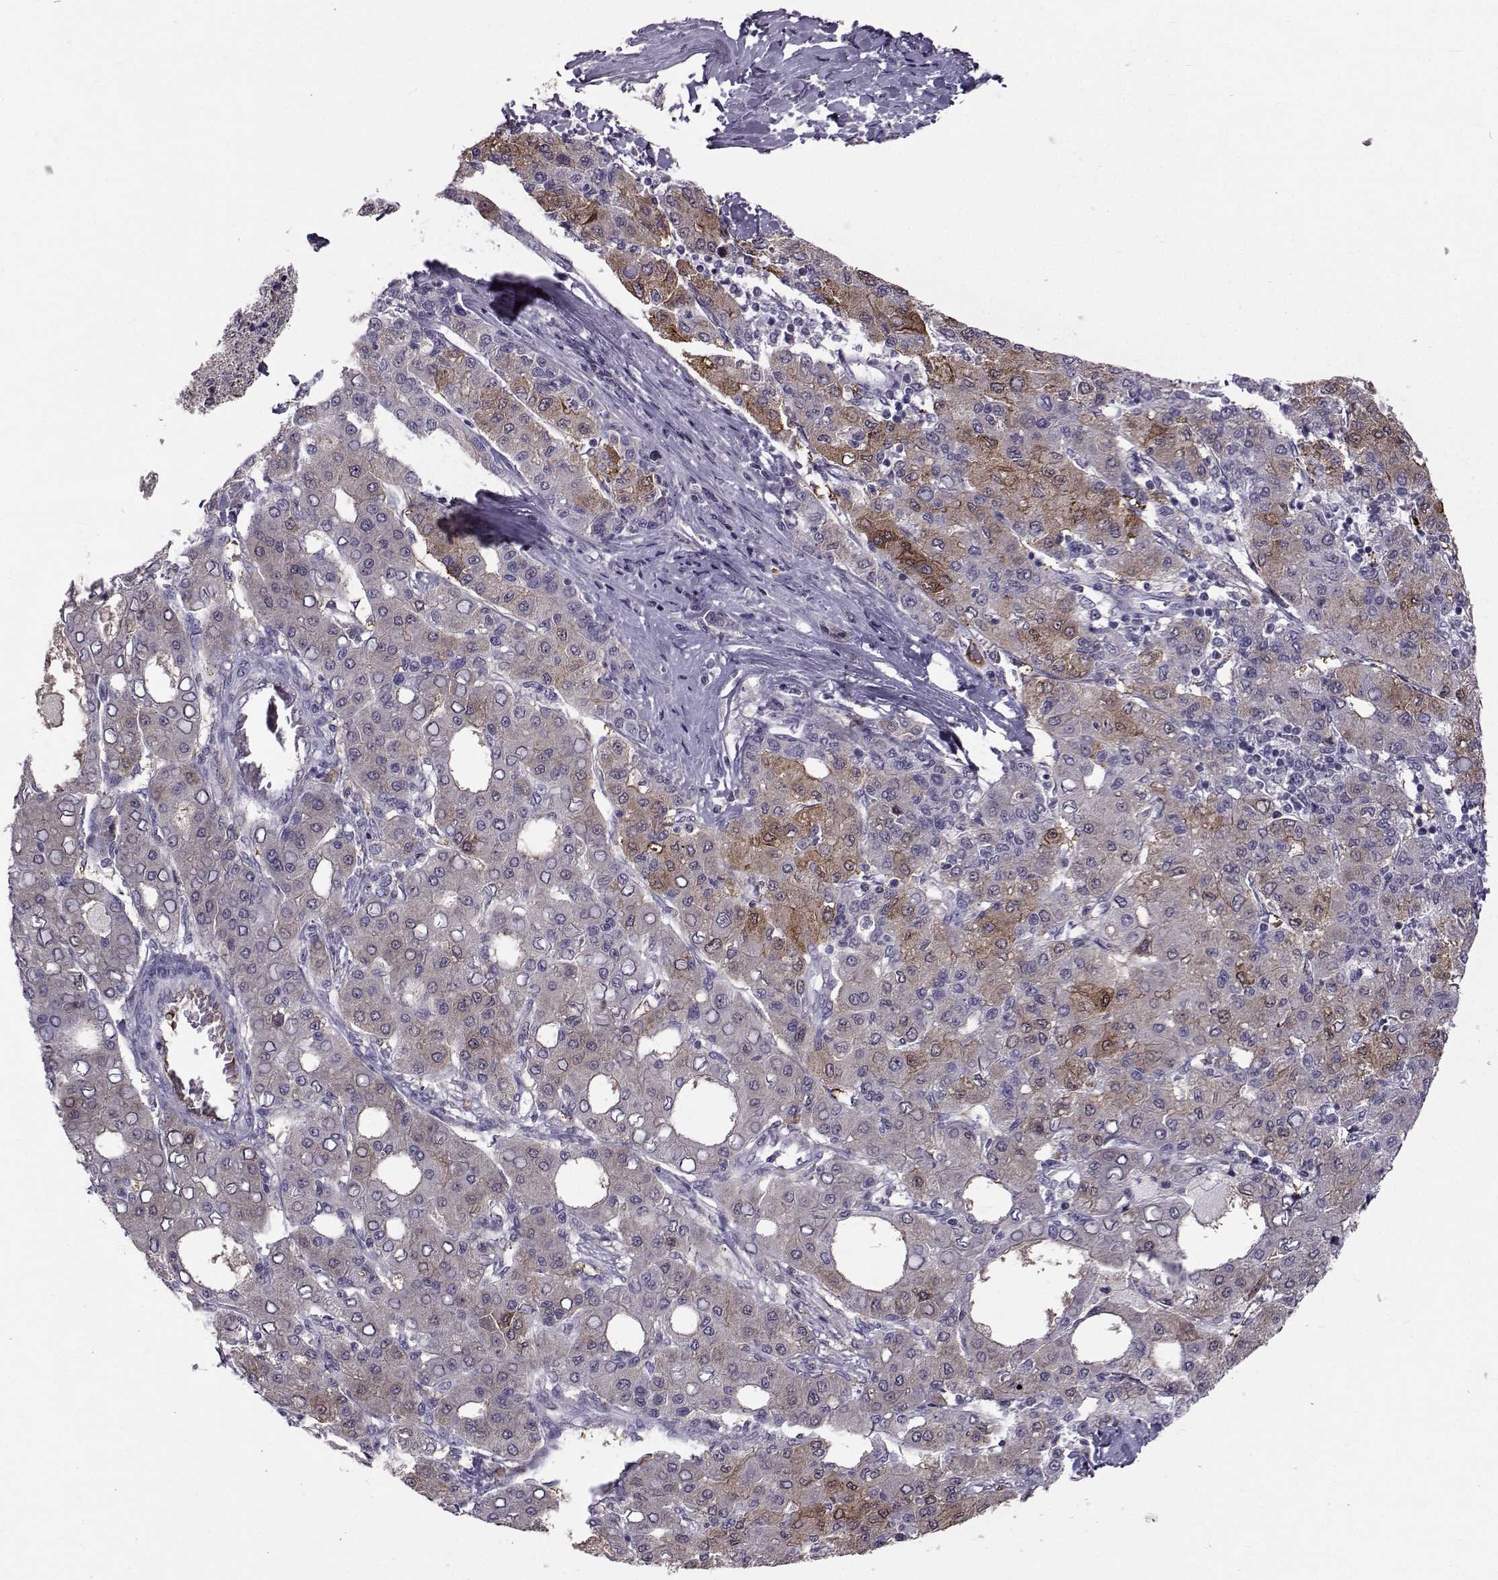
{"staining": {"intensity": "moderate", "quantity": "<25%", "location": "cytoplasmic/membranous"}, "tissue": "liver cancer", "cell_type": "Tumor cells", "image_type": "cancer", "snomed": [{"axis": "morphology", "description": "Carcinoma, Hepatocellular, NOS"}, {"axis": "topography", "description": "Liver"}], "caption": "Immunohistochemistry (IHC) of human liver cancer (hepatocellular carcinoma) demonstrates low levels of moderate cytoplasmic/membranous expression in approximately <25% of tumor cells.", "gene": "TNFRSF11B", "patient": {"sex": "male", "age": 65}}